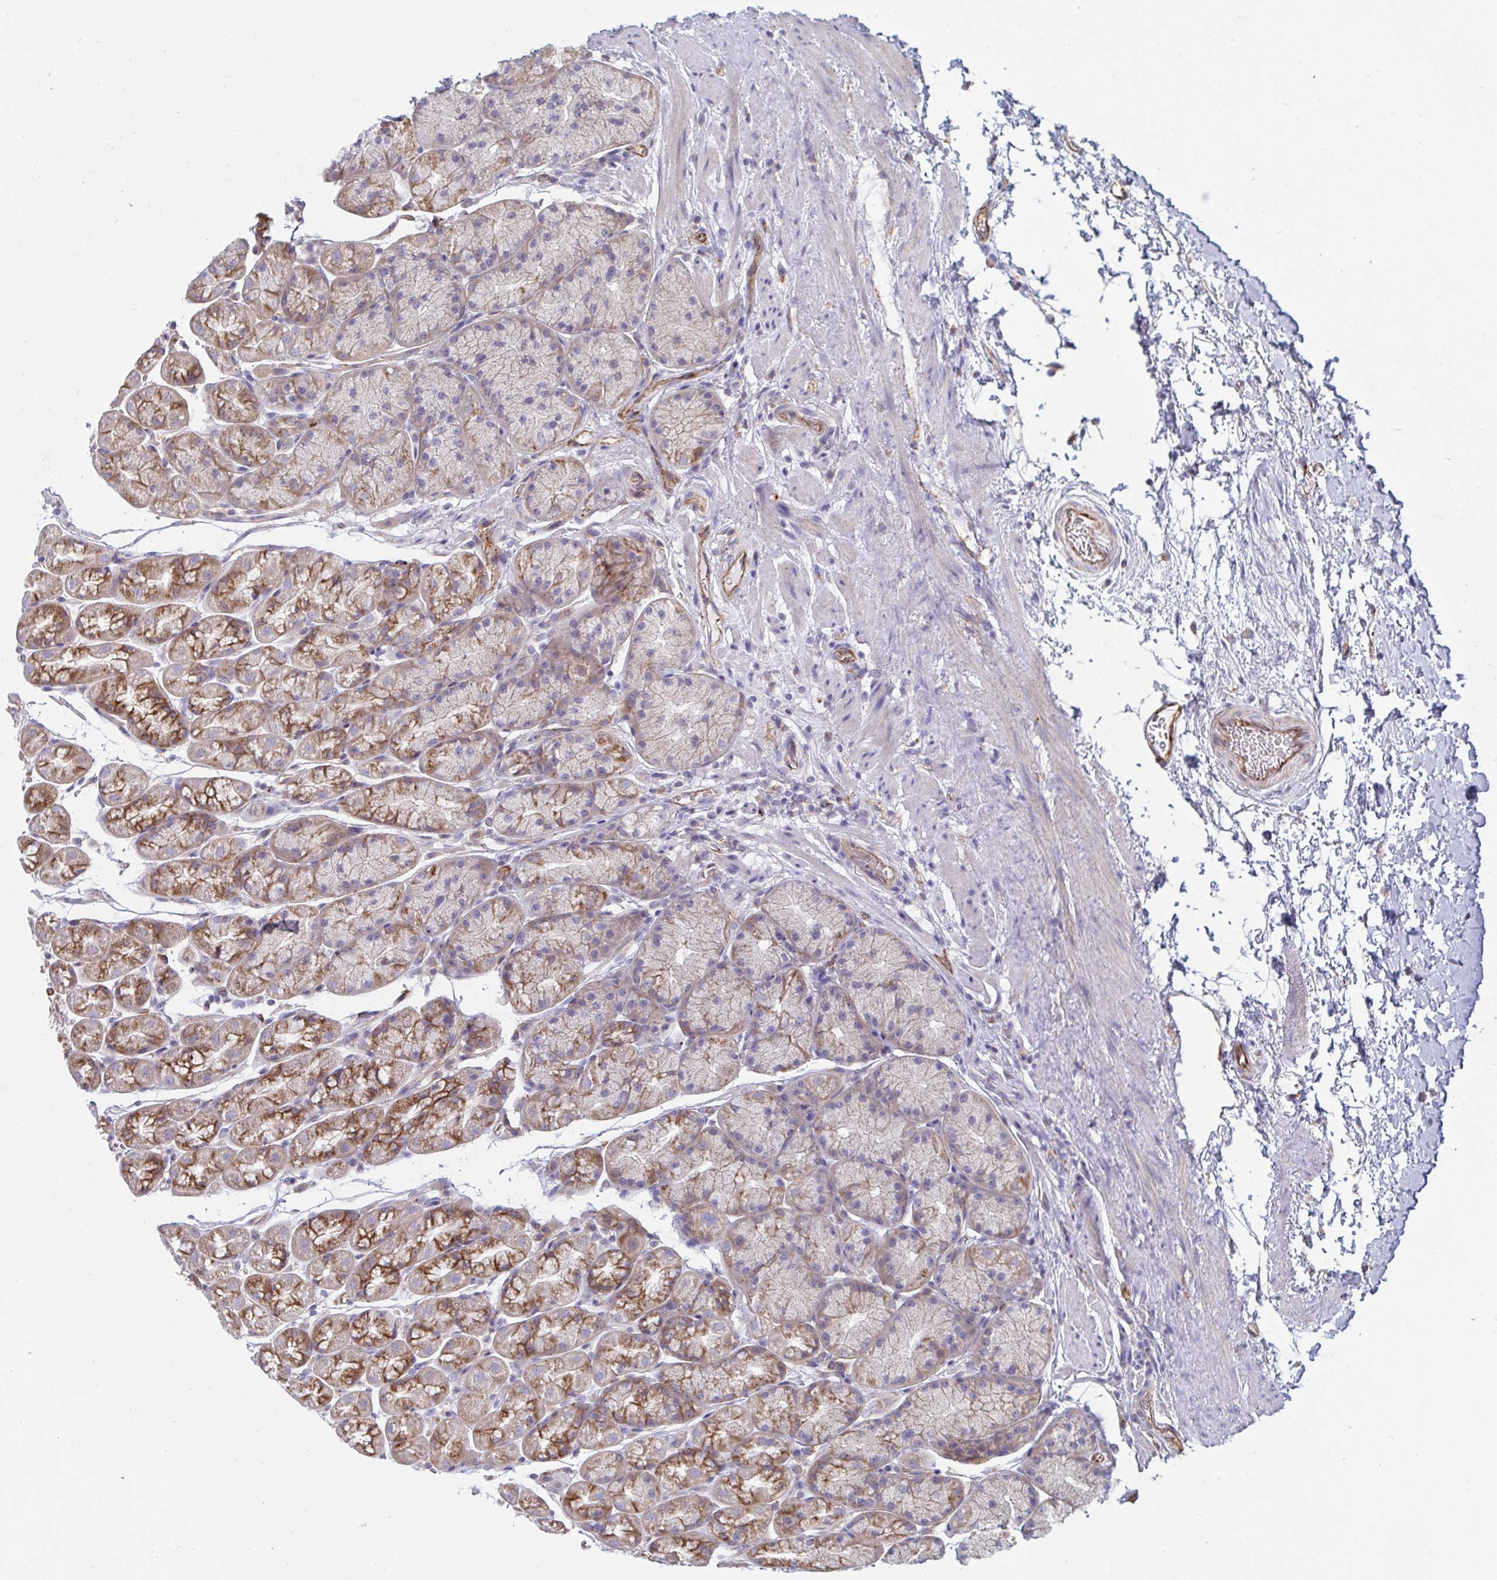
{"staining": {"intensity": "moderate", "quantity": "25%-75%", "location": "cytoplasmic/membranous"}, "tissue": "stomach", "cell_type": "Glandular cells", "image_type": "normal", "snomed": [{"axis": "morphology", "description": "Normal tissue, NOS"}, {"axis": "topography", "description": "Stomach, lower"}], "caption": "An image showing moderate cytoplasmic/membranous expression in approximately 25%-75% of glandular cells in normal stomach, as visualized by brown immunohistochemical staining.", "gene": "SLC9A6", "patient": {"sex": "male", "age": 67}}